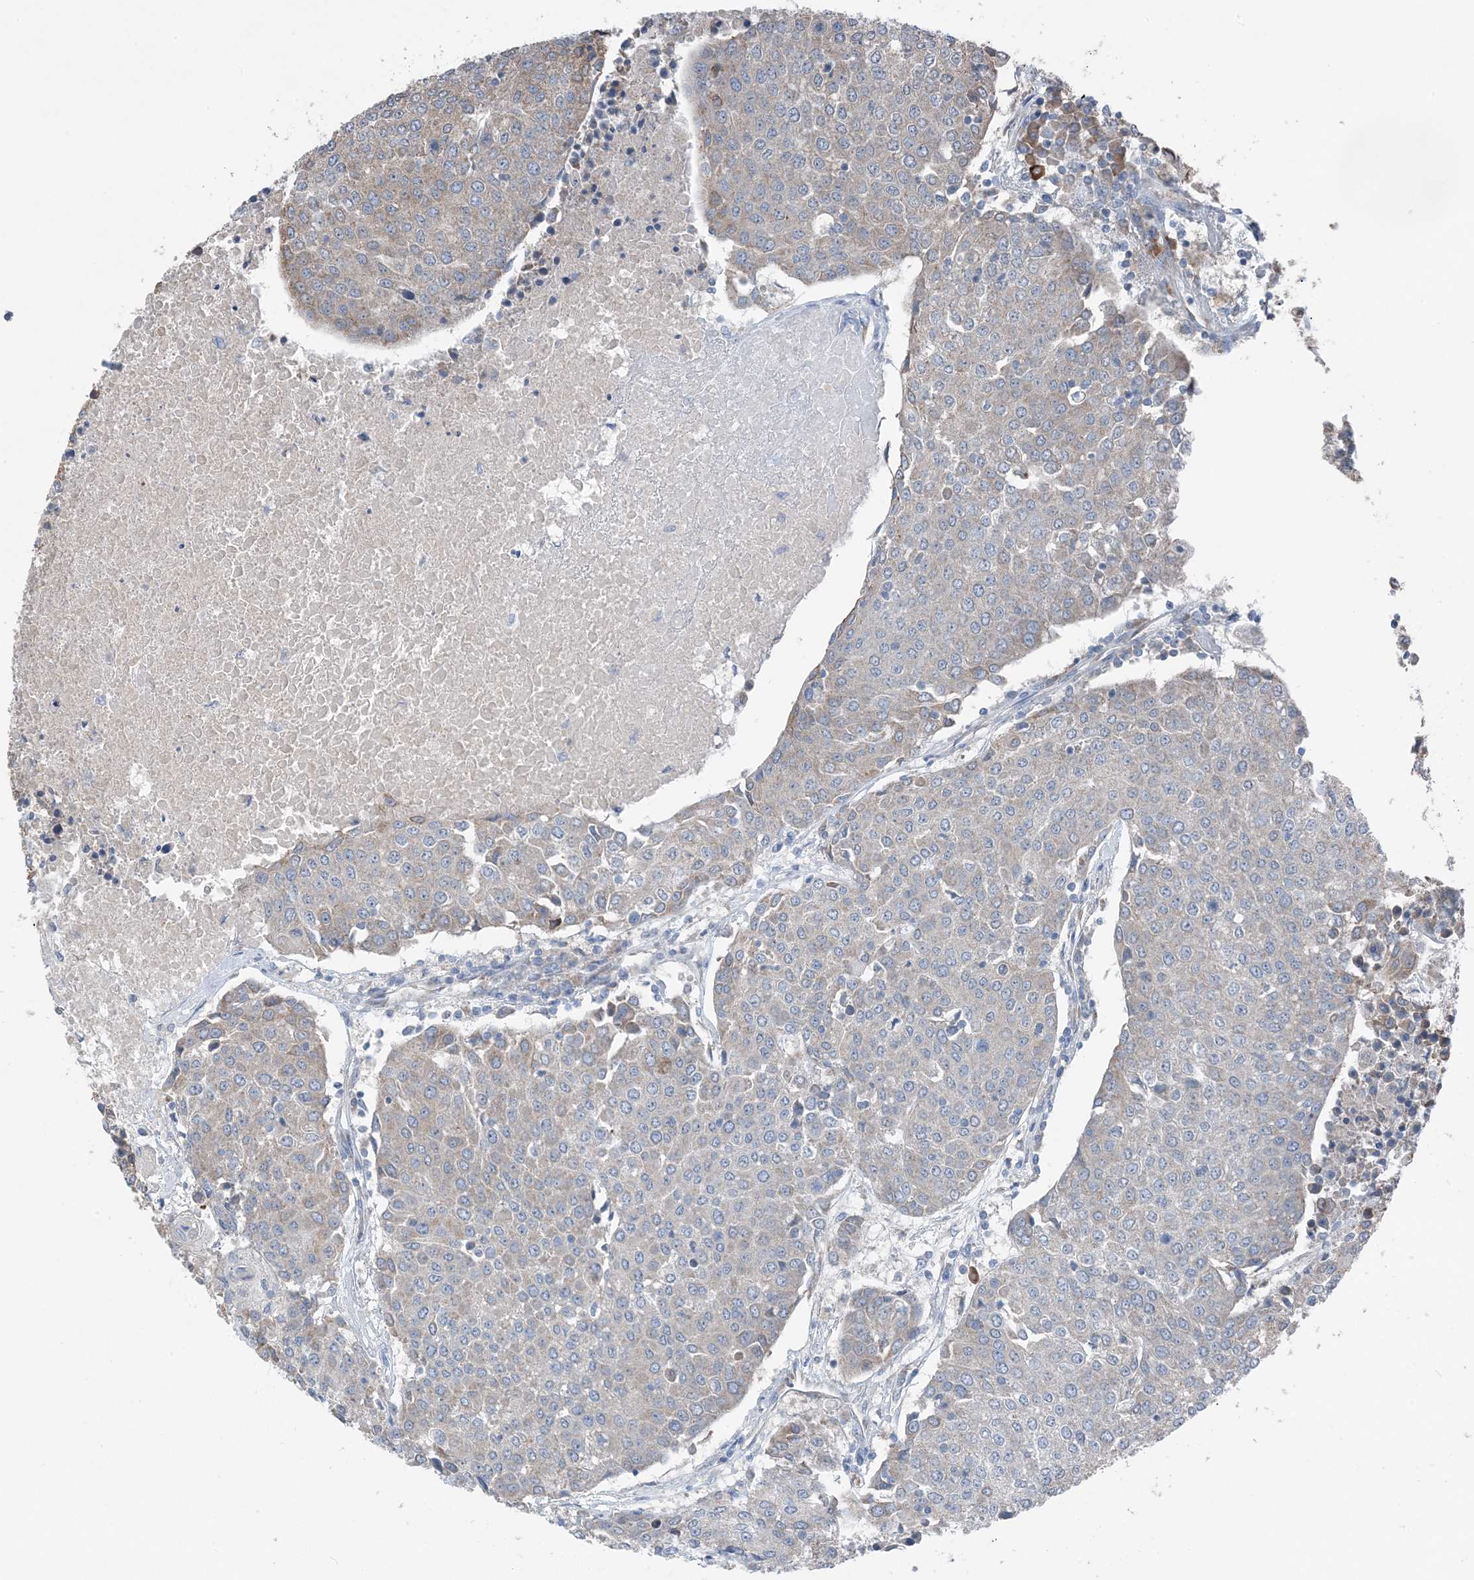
{"staining": {"intensity": "weak", "quantity": "<25%", "location": "cytoplasmic/membranous"}, "tissue": "urothelial cancer", "cell_type": "Tumor cells", "image_type": "cancer", "snomed": [{"axis": "morphology", "description": "Urothelial carcinoma, High grade"}, {"axis": "topography", "description": "Urinary bladder"}], "caption": "This is an IHC micrograph of human high-grade urothelial carcinoma. There is no expression in tumor cells.", "gene": "DHX30", "patient": {"sex": "female", "age": 85}}